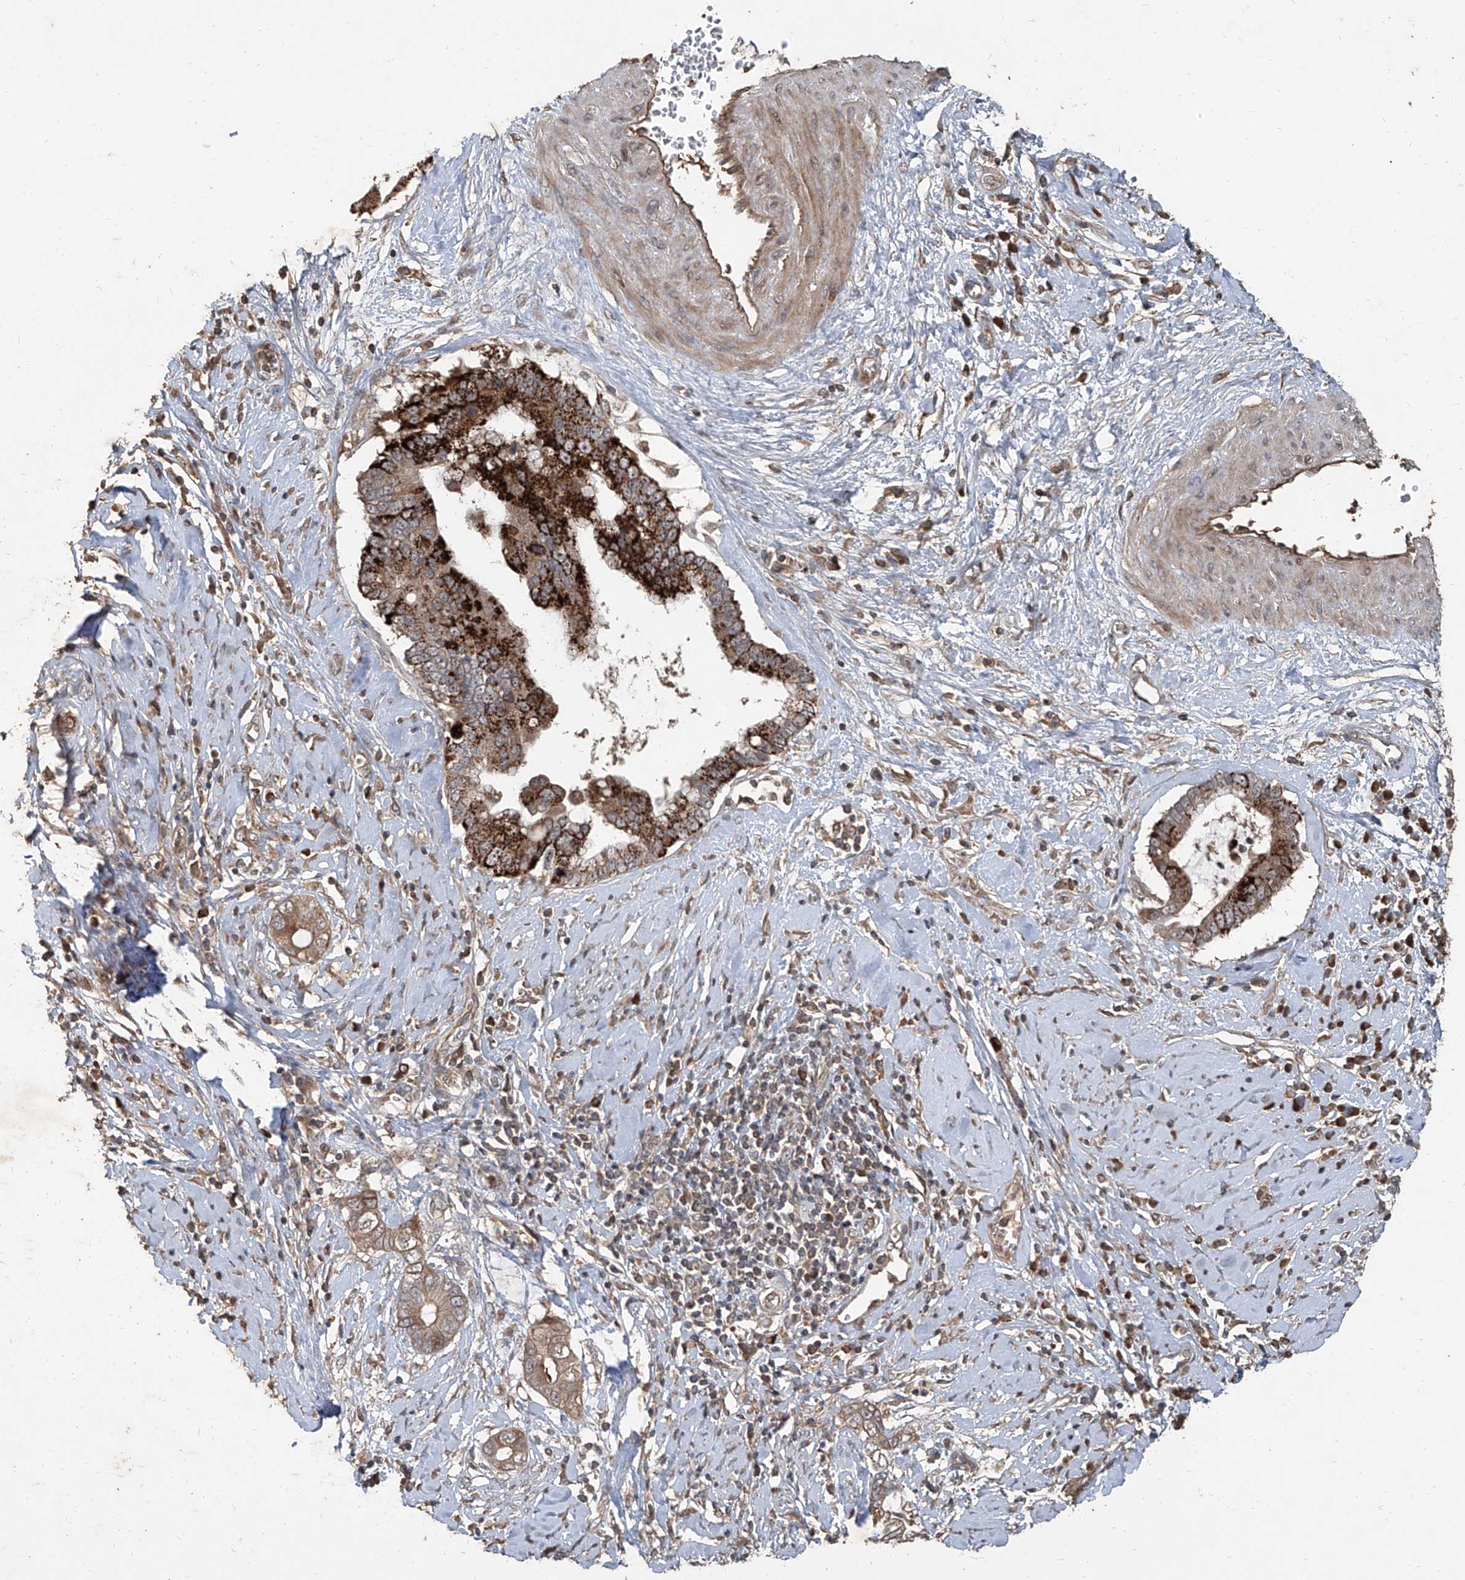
{"staining": {"intensity": "strong", "quantity": ">75%", "location": "cytoplasmic/membranous"}, "tissue": "cervical cancer", "cell_type": "Tumor cells", "image_type": "cancer", "snomed": [{"axis": "morphology", "description": "Adenocarcinoma, NOS"}, {"axis": "topography", "description": "Cervix"}], "caption": "Cervical cancer stained for a protein displays strong cytoplasmic/membranous positivity in tumor cells. (DAB (3,3'-diaminobenzidine) IHC with brightfield microscopy, high magnification).", "gene": "CCN1", "patient": {"sex": "female", "age": 44}}